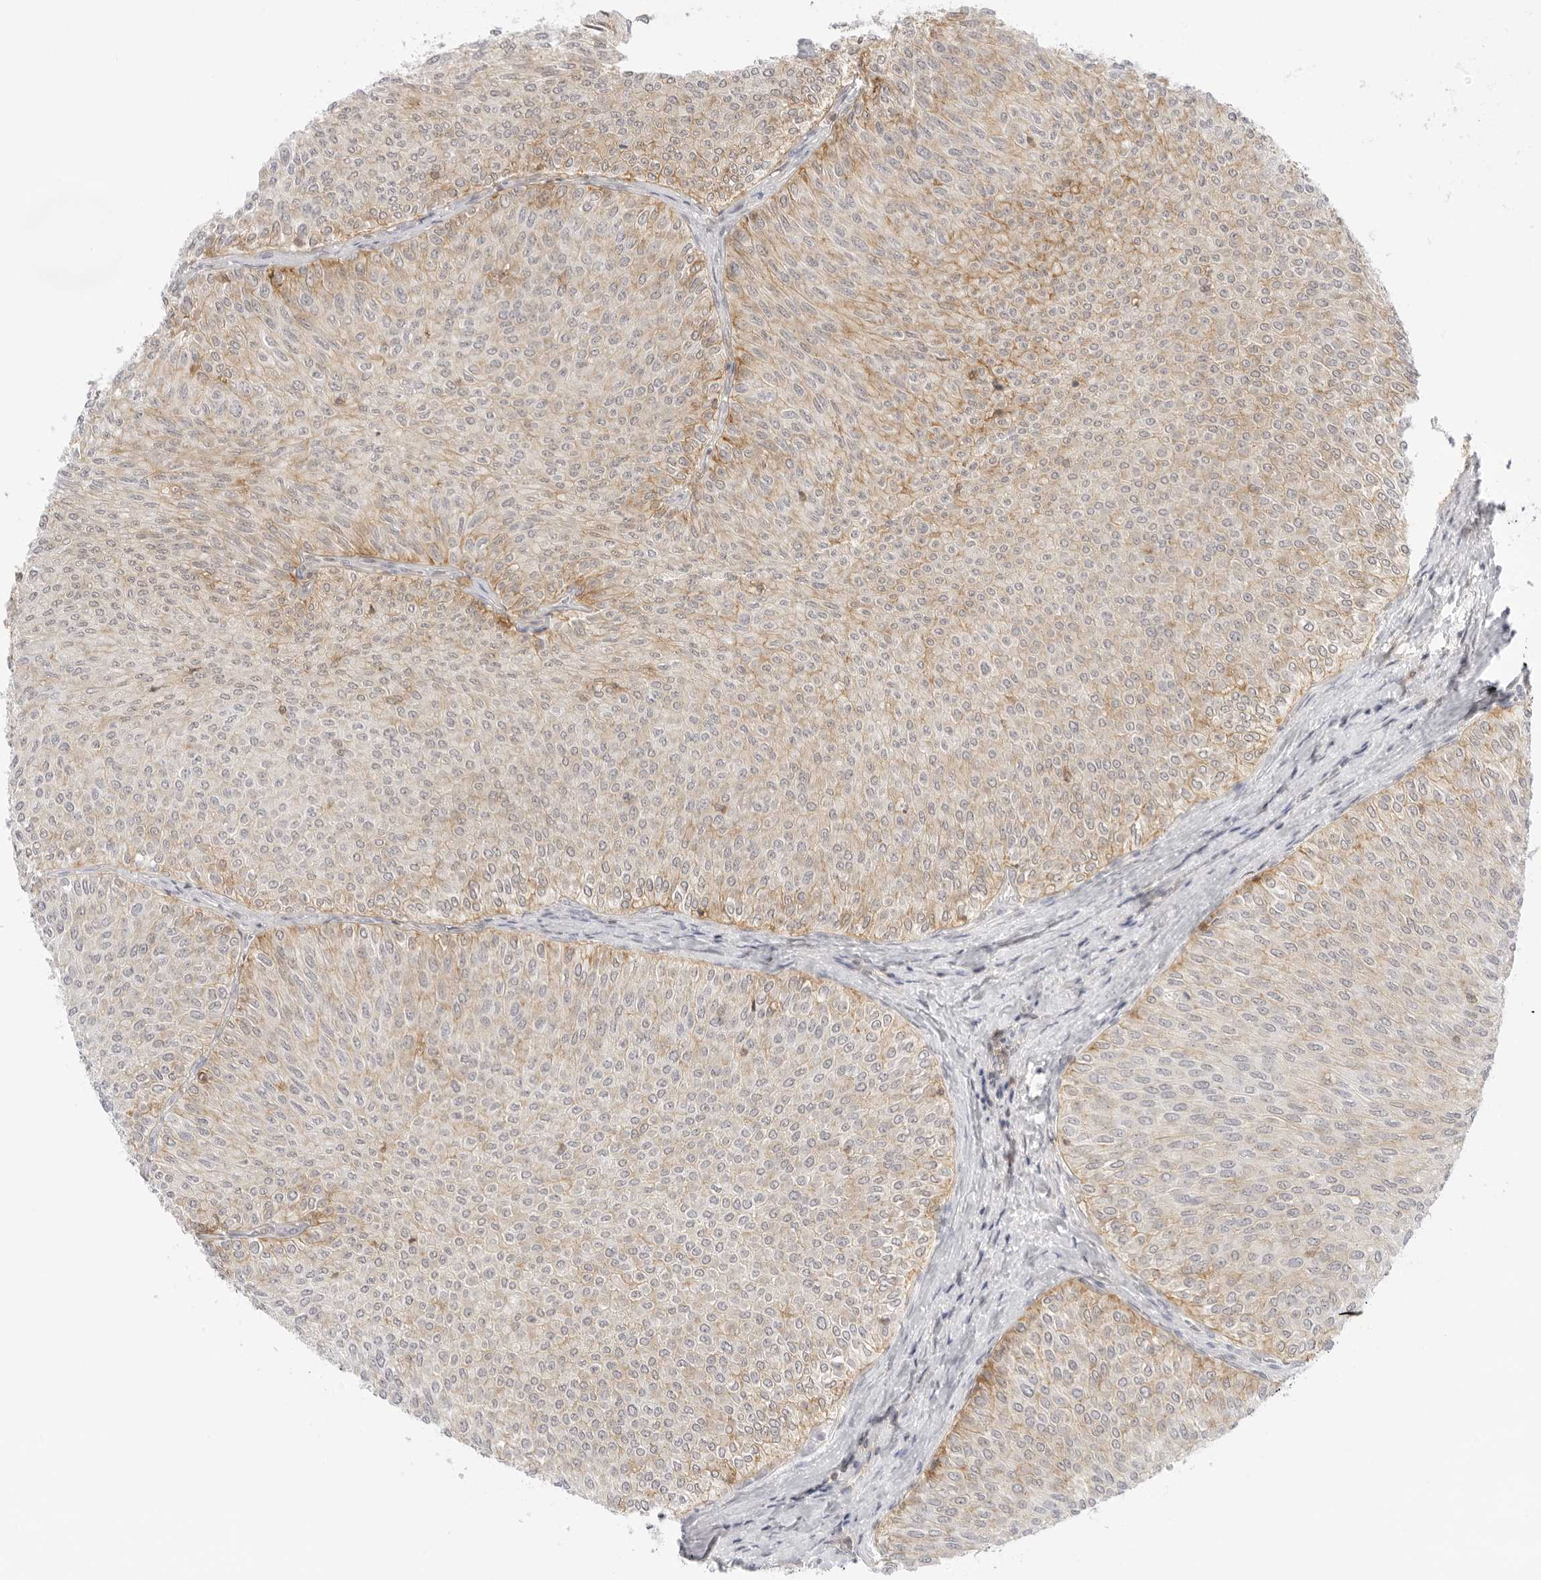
{"staining": {"intensity": "moderate", "quantity": "25%-75%", "location": "cytoplasmic/membranous"}, "tissue": "urothelial cancer", "cell_type": "Tumor cells", "image_type": "cancer", "snomed": [{"axis": "morphology", "description": "Urothelial carcinoma, Low grade"}, {"axis": "topography", "description": "Urinary bladder"}], "caption": "Immunohistochemical staining of human urothelial carcinoma (low-grade) demonstrates moderate cytoplasmic/membranous protein positivity in about 25%-75% of tumor cells.", "gene": "TNFRSF14", "patient": {"sex": "male", "age": 78}}